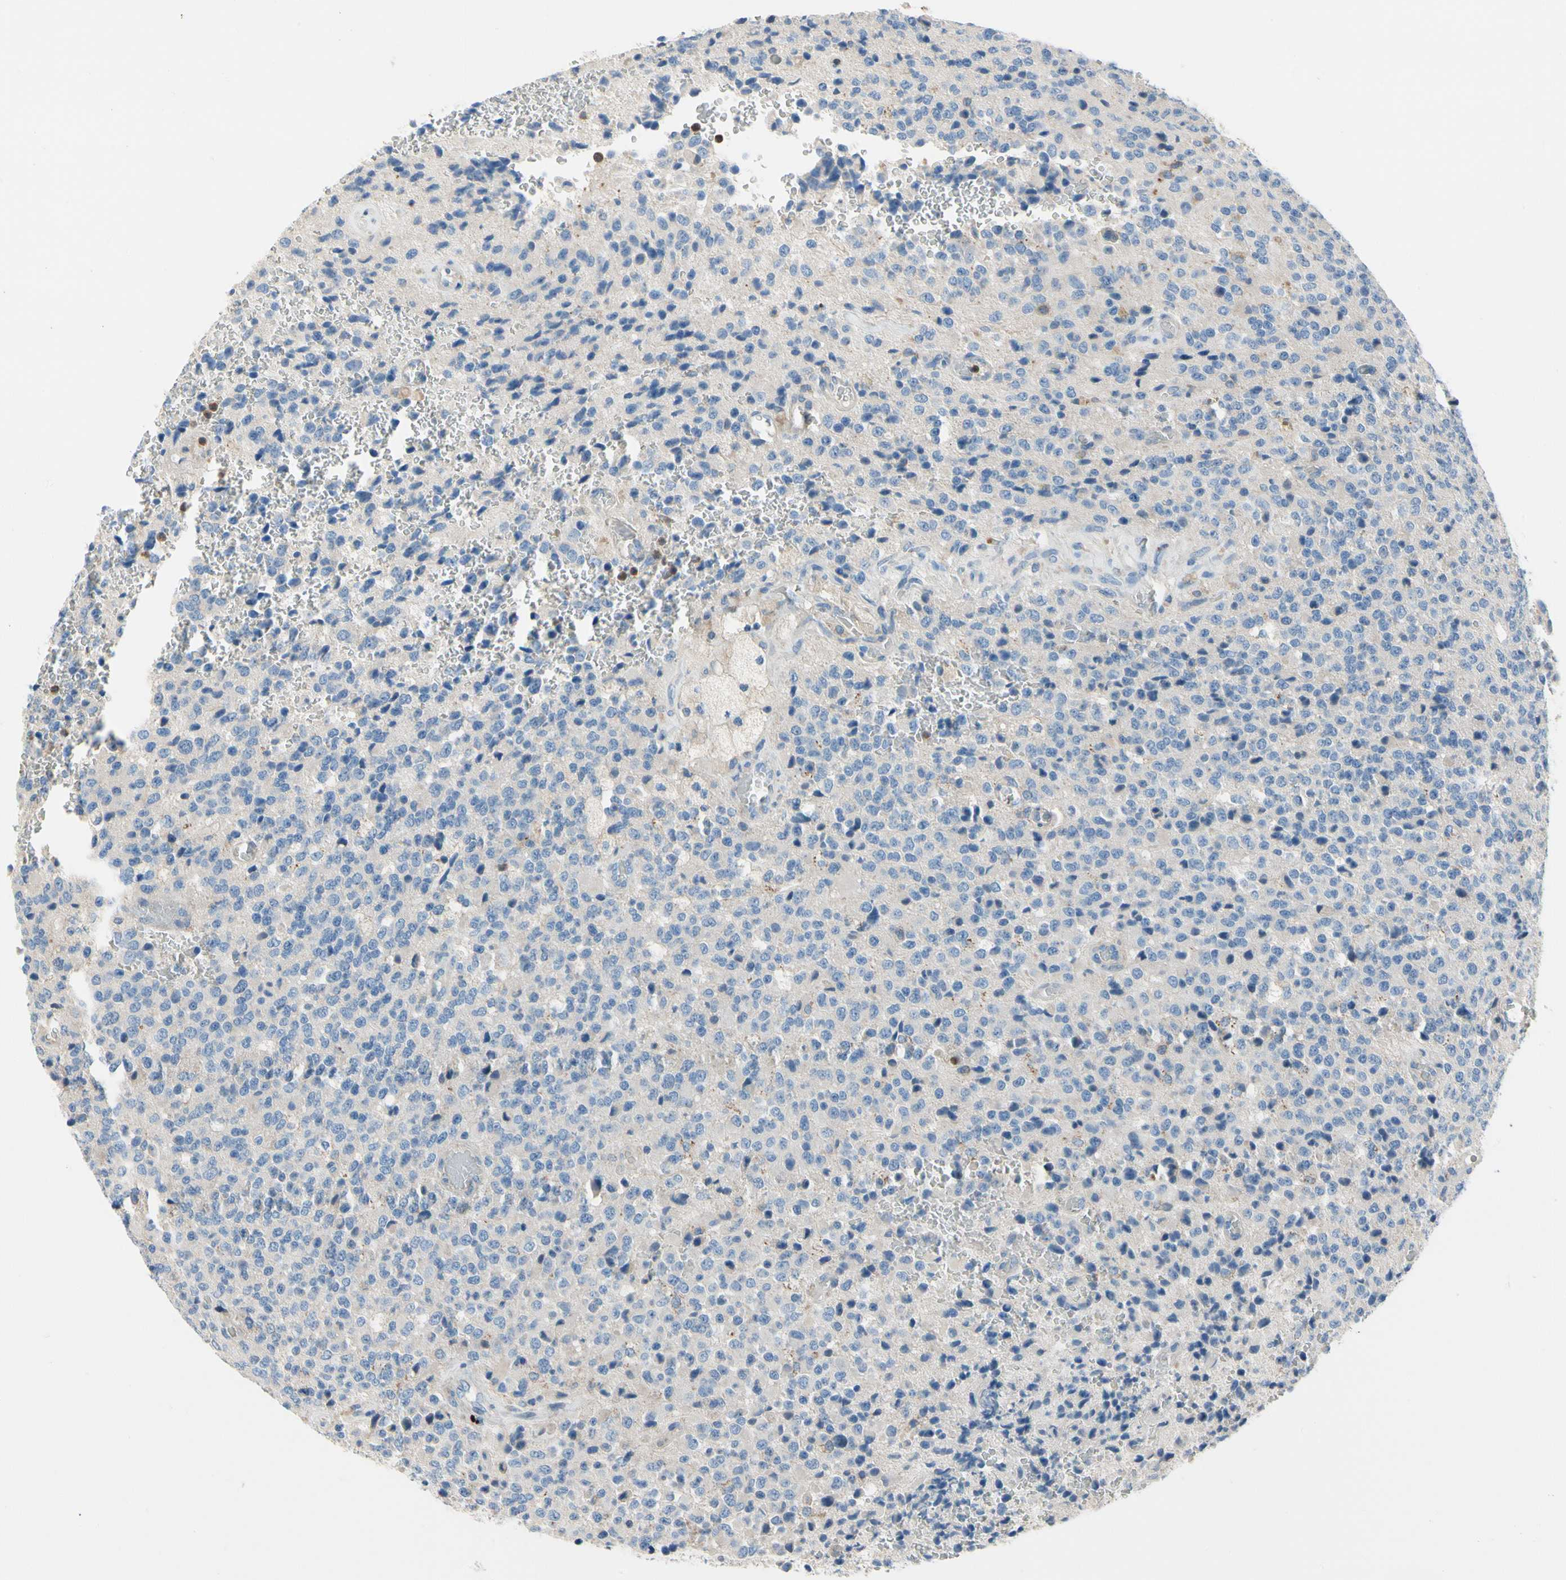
{"staining": {"intensity": "negative", "quantity": "none", "location": "none"}, "tissue": "glioma", "cell_type": "Tumor cells", "image_type": "cancer", "snomed": [{"axis": "morphology", "description": "Glioma, malignant, High grade"}, {"axis": "topography", "description": "pancreas cauda"}], "caption": "This is an immunohistochemistry image of human glioma. There is no positivity in tumor cells.", "gene": "HJURP", "patient": {"sex": "male", "age": 60}}